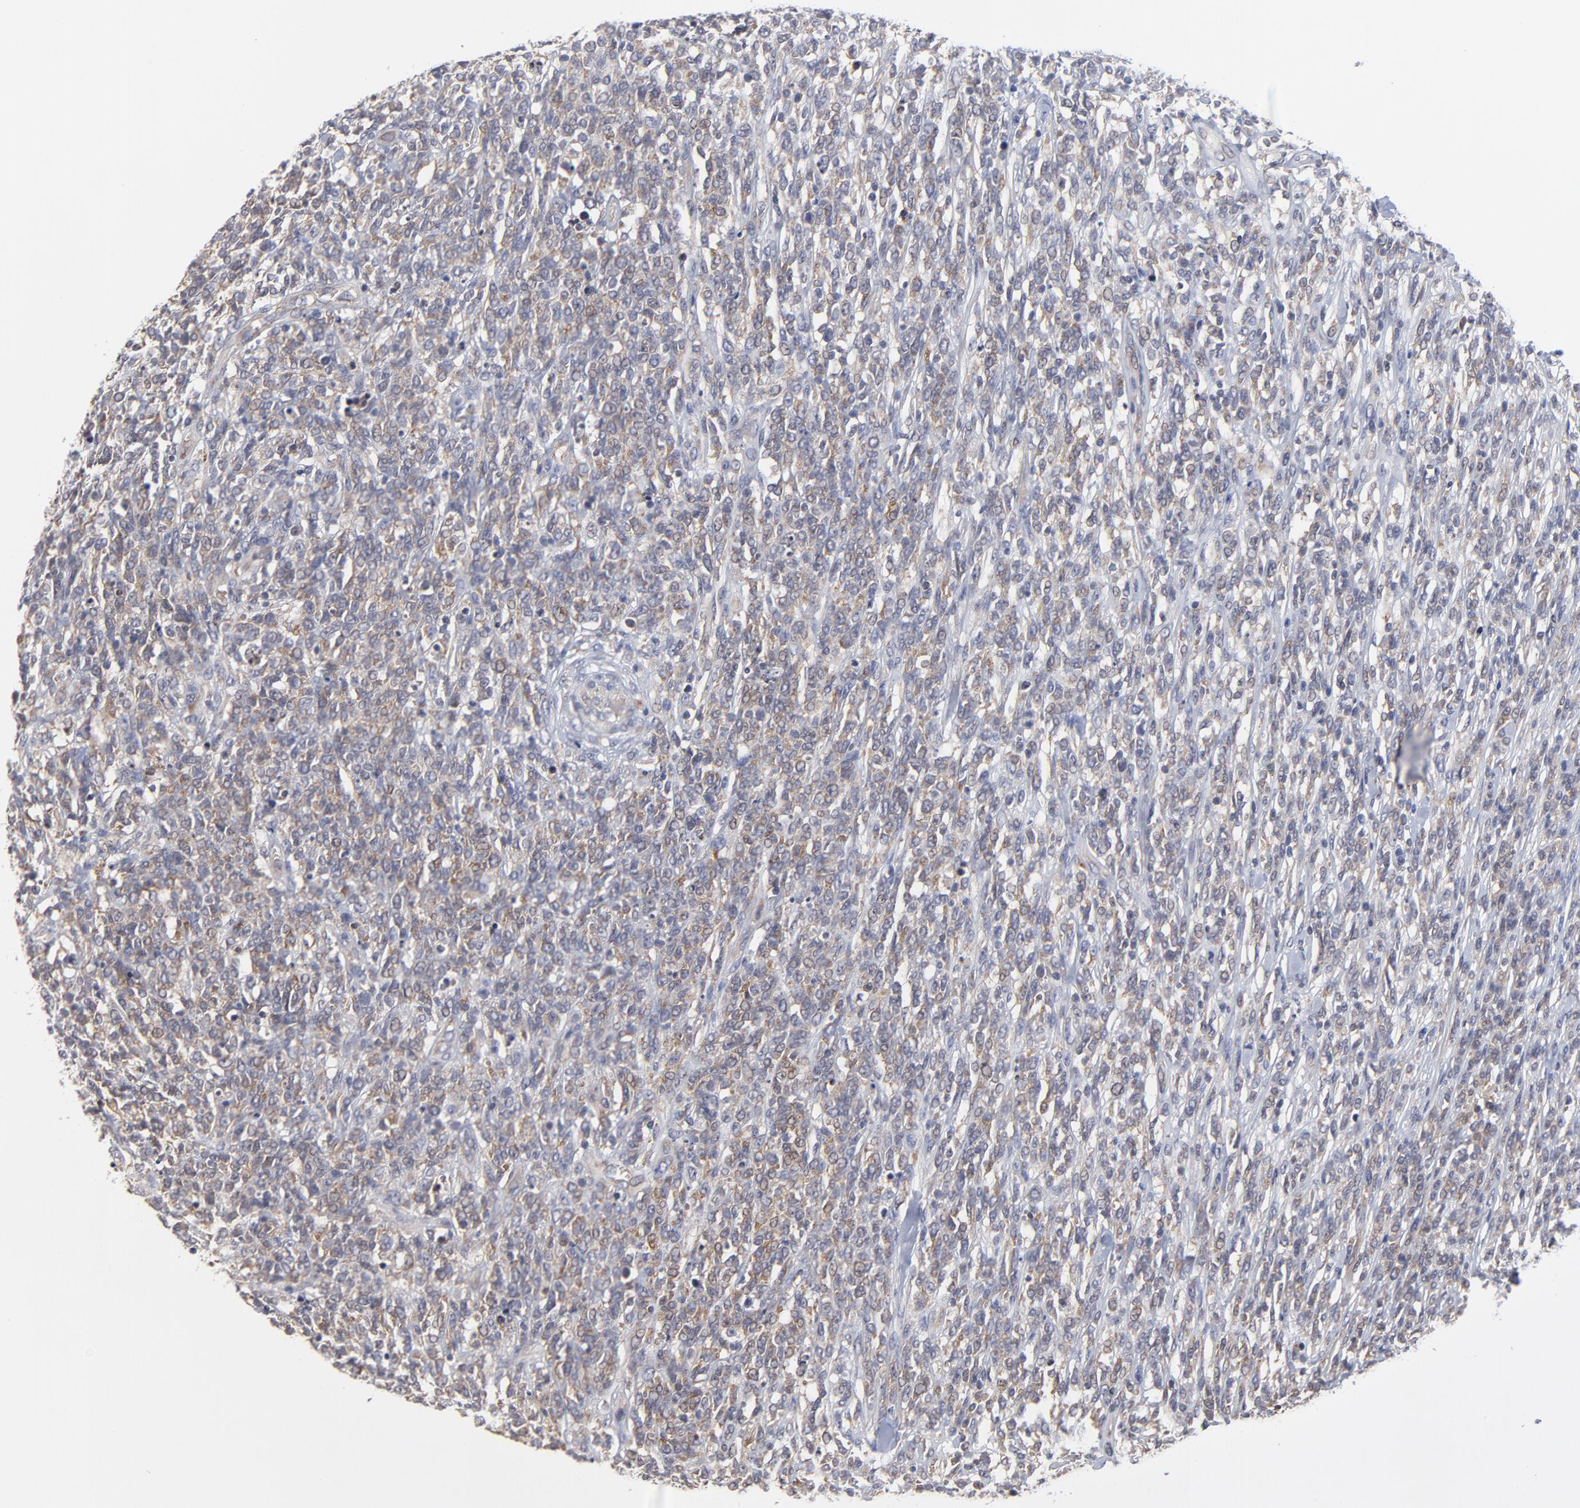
{"staining": {"intensity": "moderate", "quantity": ">75%", "location": "cytoplasmic/membranous"}, "tissue": "lymphoma", "cell_type": "Tumor cells", "image_type": "cancer", "snomed": [{"axis": "morphology", "description": "Malignant lymphoma, non-Hodgkin's type, High grade"}, {"axis": "topography", "description": "Lymph node"}], "caption": "Human lymphoma stained with a brown dye demonstrates moderate cytoplasmic/membranous positive staining in about >75% of tumor cells.", "gene": "ZNF157", "patient": {"sex": "female", "age": 73}}